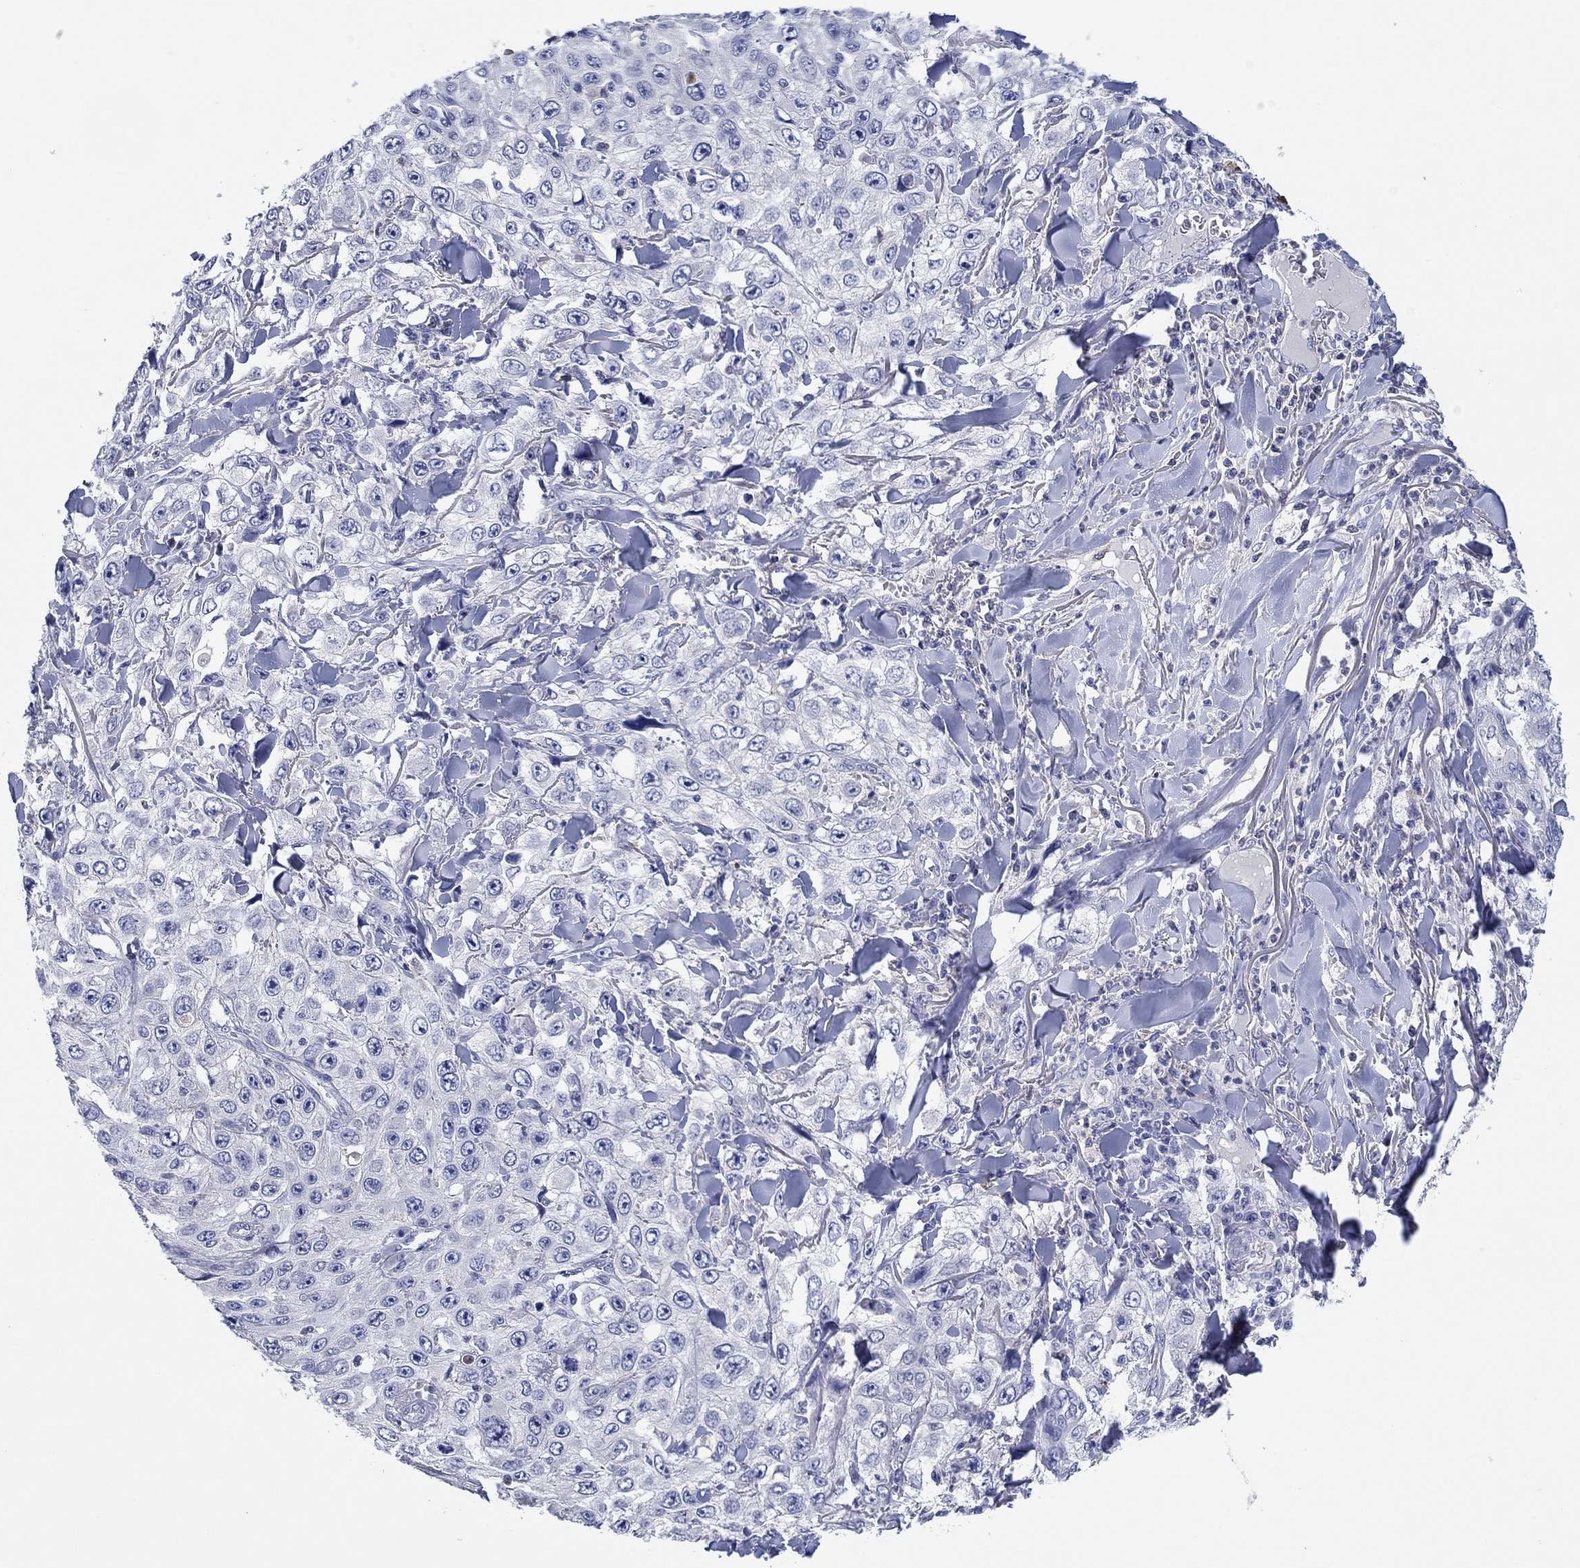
{"staining": {"intensity": "negative", "quantity": "none", "location": "none"}, "tissue": "skin cancer", "cell_type": "Tumor cells", "image_type": "cancer", "snomed": [{"axis": "morphology", "description": "Squamous cell carcinoma, NOS"}, {"axis": "topography", "description": "Skin"}], "caption": "Immunohistochemistry (IHC) image of human squamous cell carcinoma (skin) stained for a protein (brown), which exhibits no positivity in tumor cells.", "gene": "HDC", "patient": {"sex": "male", "age": 82}}